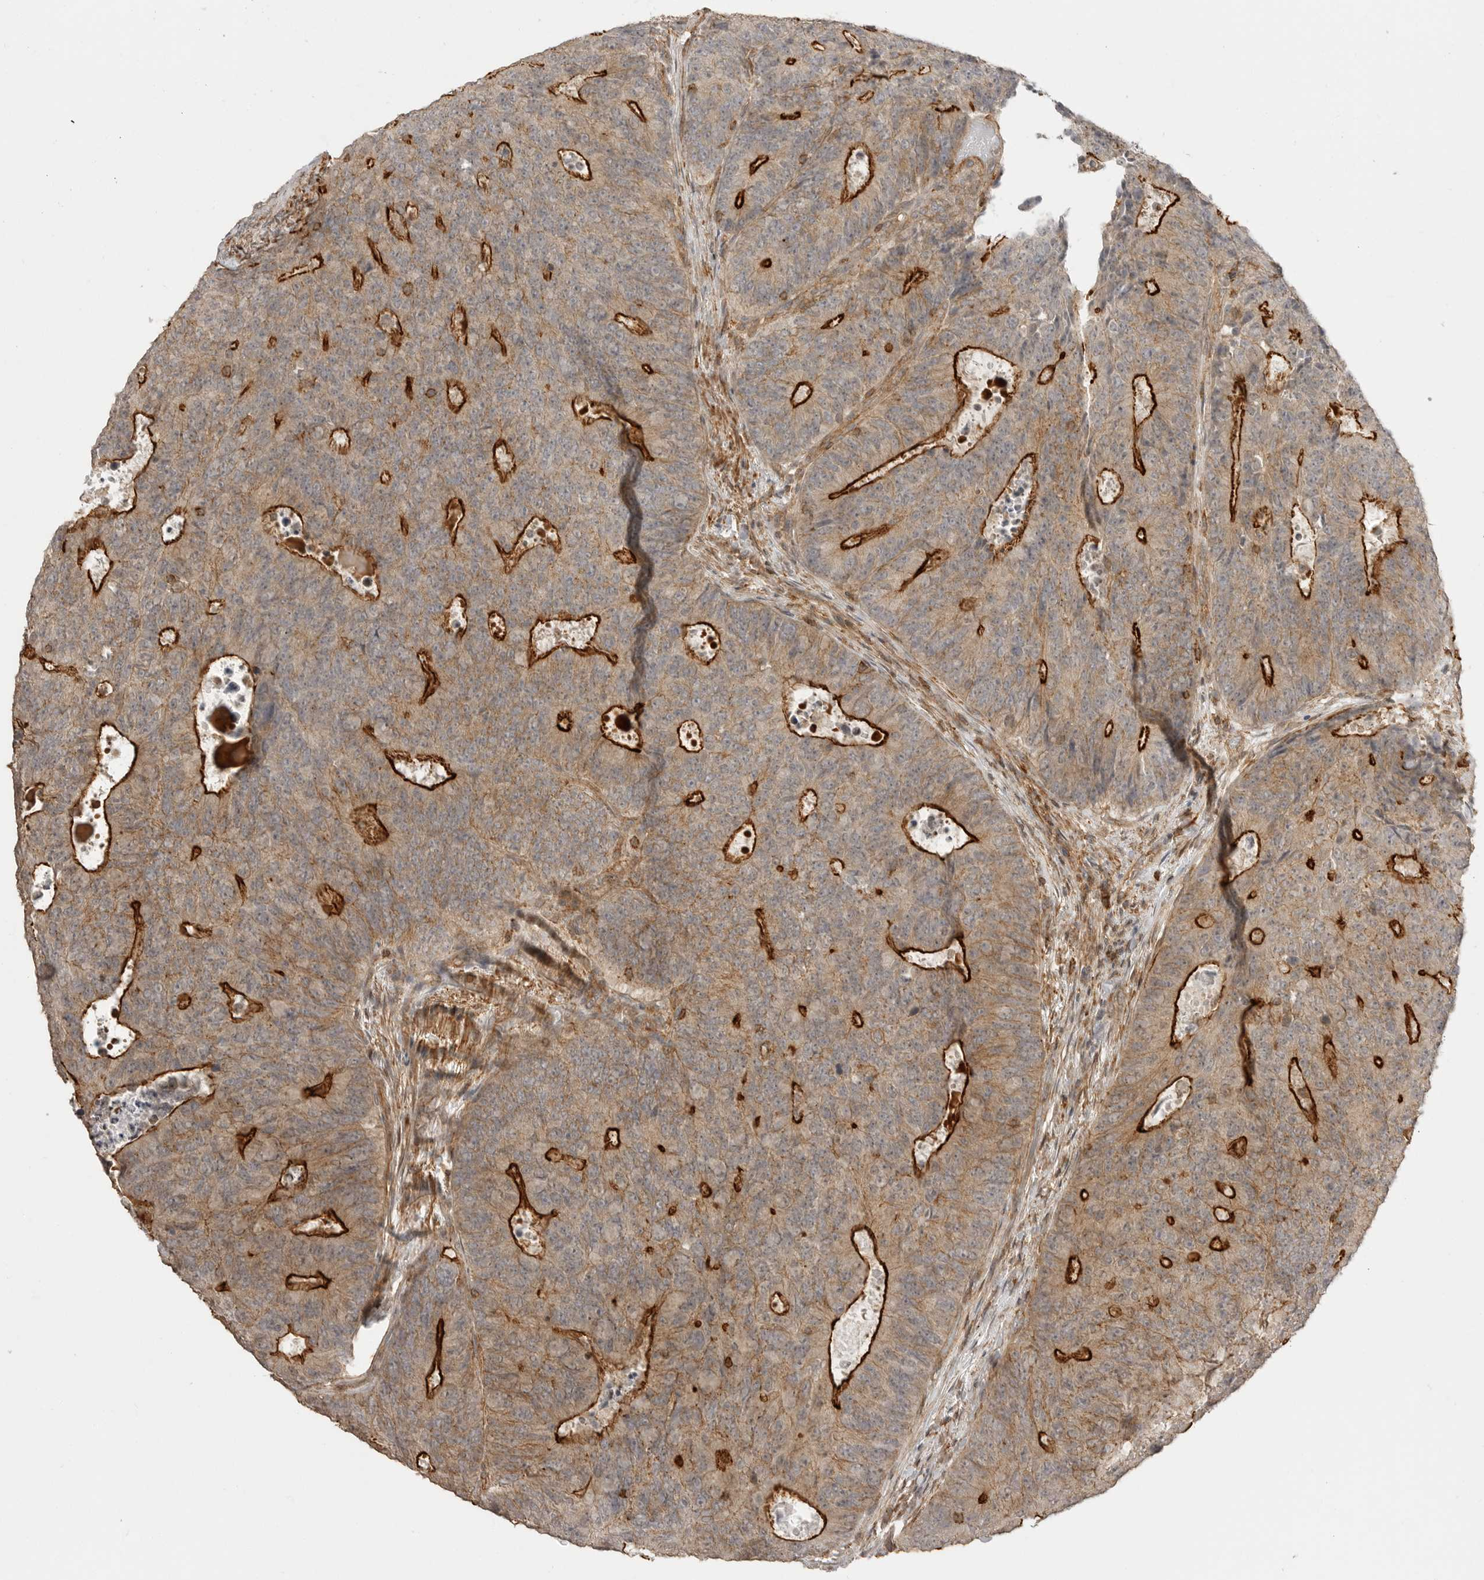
{"staining": {"intensity": "strong", "quantity": "25%-75%", "location": "cytoplasmic/membranous"}, "tissue": "colorectal cancer", "cell_type": "Tumor cells", "image_type": "cancer", "snomed": [{"axis": "morphology", "description": "Adenocarcinoma, NOS"}, {"axis": "topography", "description": "Colon"}], "caption": "Brown immunohistochemical staining in colorectal cancer (adenocarcinoma) exhibits strong cytoplasmic/membranous positivity in about 25%-75% of tumor cells. (DAB (3,3'-diaminobenzidine) IHC with brightfield microscopy, high magnification).", "gene": "GPC2", "patient": {"sex": "male", "age": 87}}